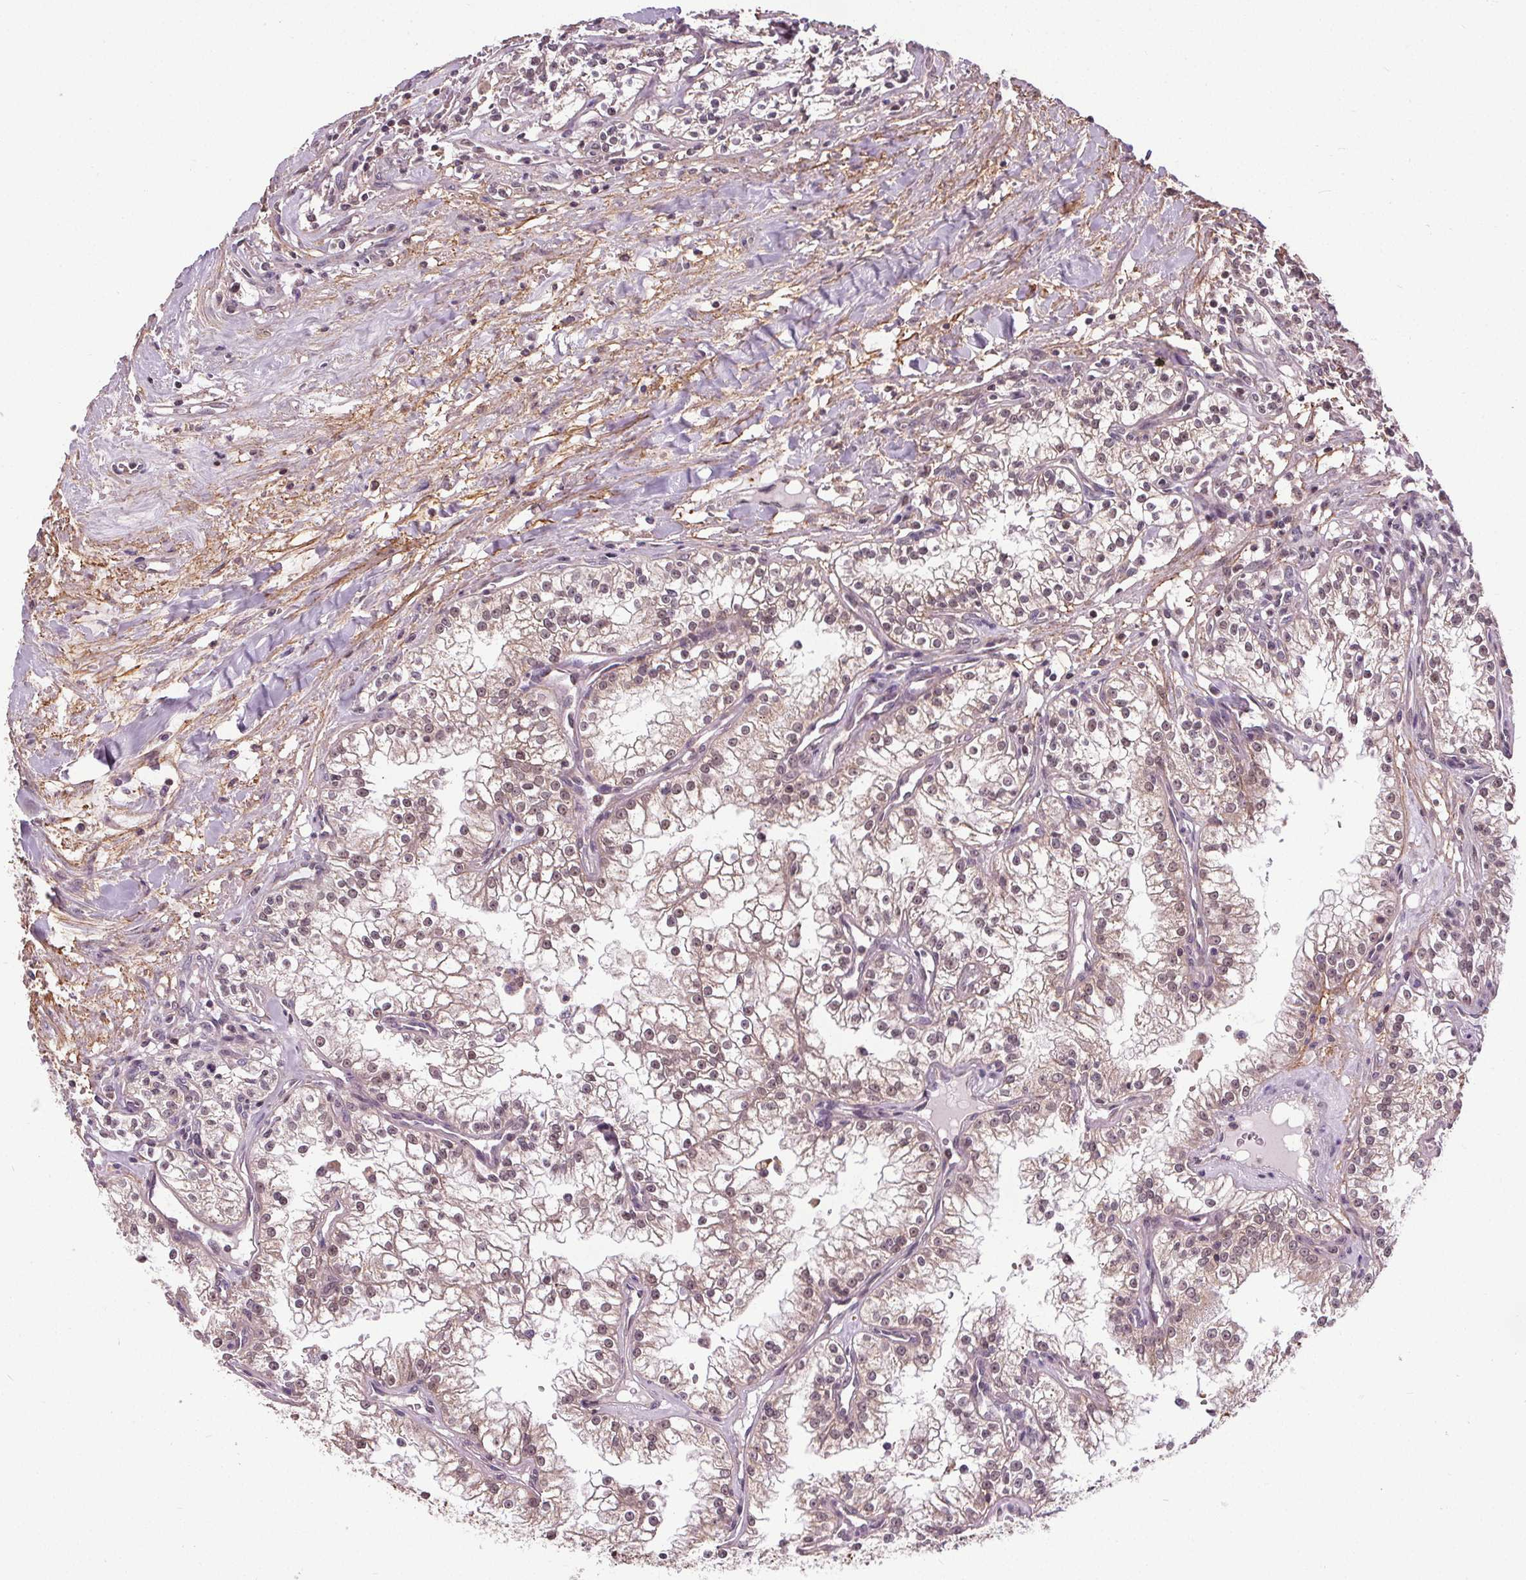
{"staining": {"intensity": "weak", "quantity": "25%-75%", "location": "cytoplasmic/membranous,nuclear"}, "tissue": "renal cancer", "cell_type": "Tumor cells", "image_type": "cancer", "snomed": [{"axis": "morphology", "description": "Adenocarcinoma, NOS"}, {"axis": "topography", "description": "Kidney"}], "caption": "DAB (3,3'-diaminobenzidine) immunohistochemical staining of human adenocarcinoma (renal) exhibits weak cytoplasmic/membranous and nuclear protein staining in approximately 25%-75% of tumor cells.", "gene": "KIAA0232", "patient": {"sex": "male", "age": 36}}